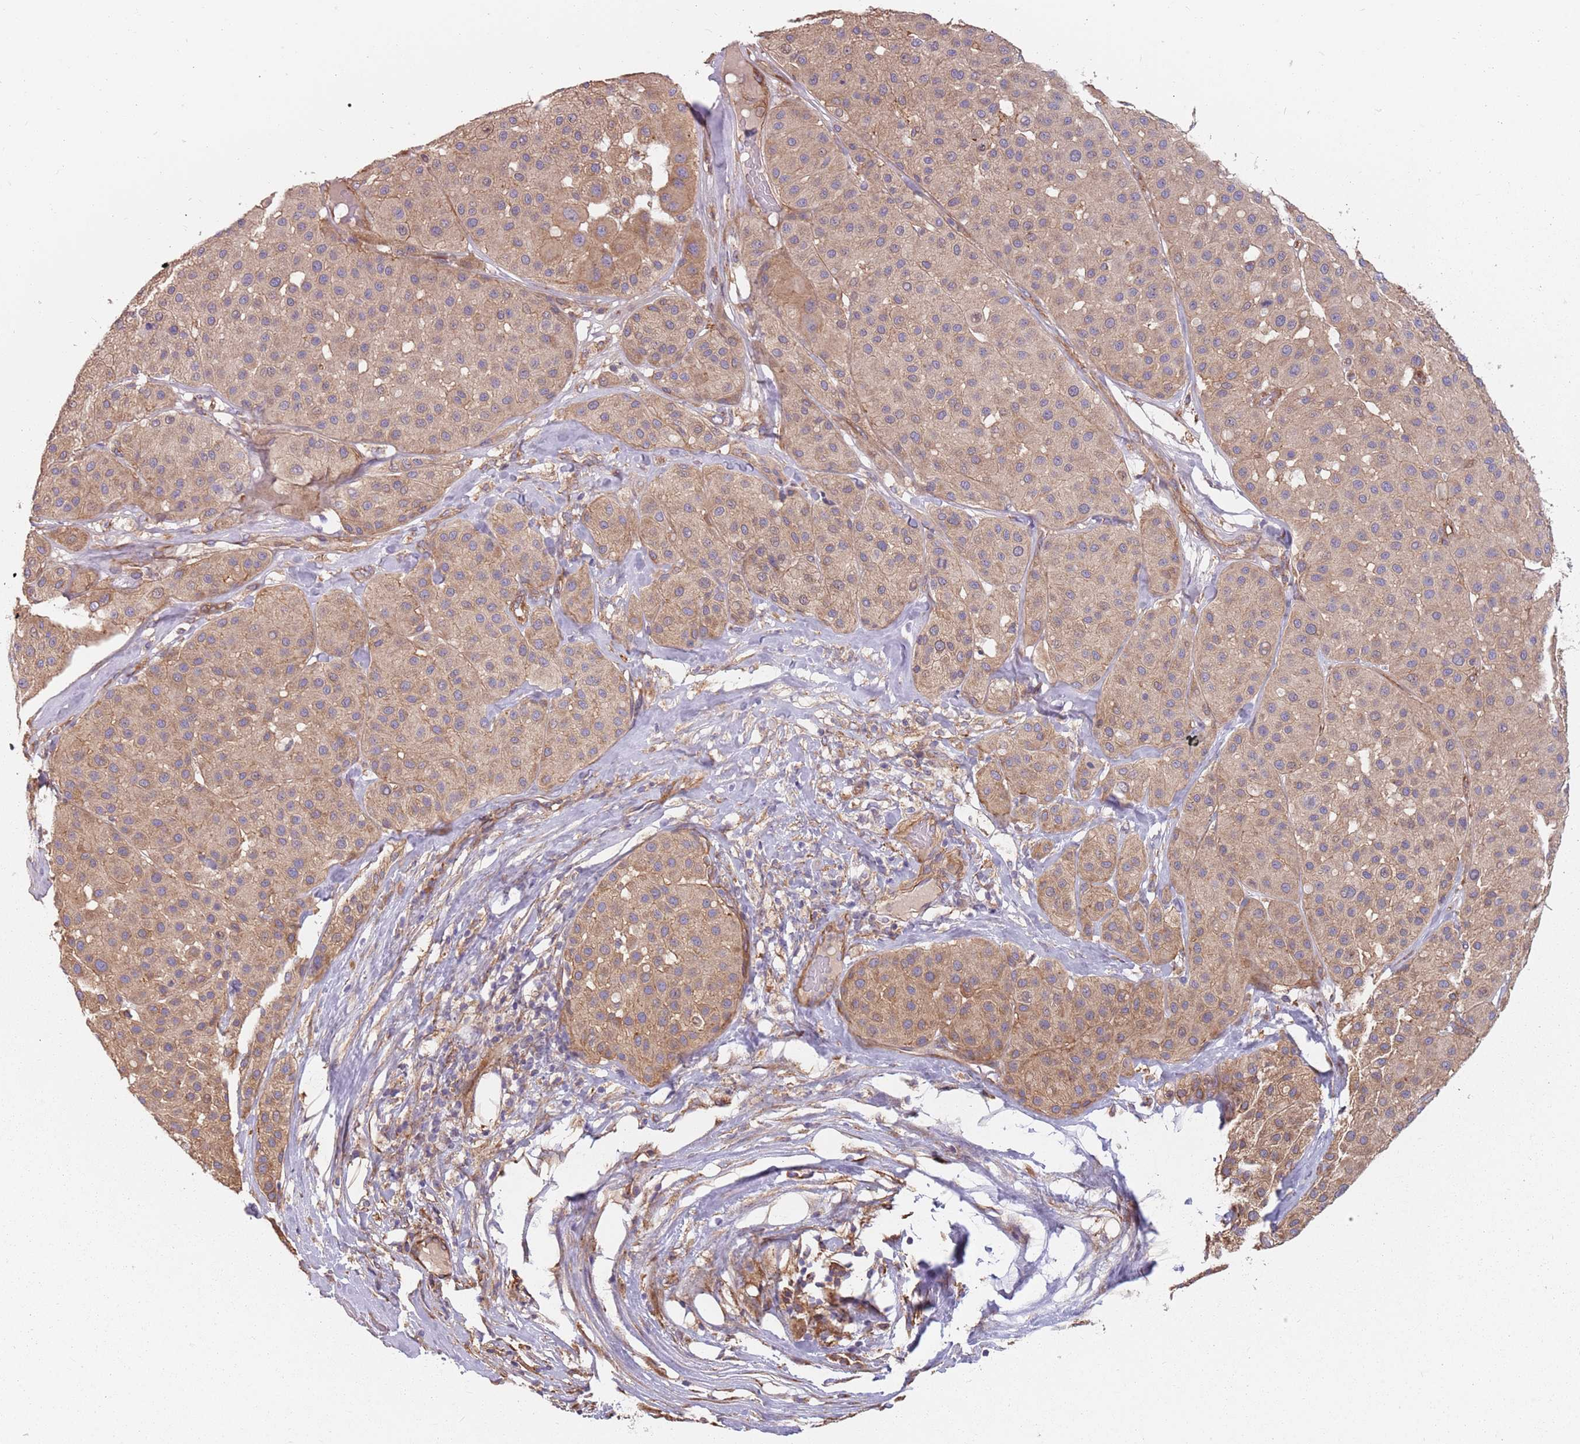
{"staining": {"intensity": "weak", "quantity": "25%-75%", "location": "cytoplasmic/membranous"}, "tissue": "melanoma", "cell_type": "Tumor cells", "image_type": "cancer", "snomed": [{"axis": "morphology", "description": "Malignant melanoma, Metastatic site"}, {"axis": "topography", "description": "Smooth muscle"}], "caption": "Immunohistochemical staining of human melanoma displays weak cytoplasmic/membranous protein staining in about 25%-75% of tumor cells. The protein of interest is stained brown, and the nuclei are stained in blue (DAB (3,3'-diaminobenzidine) IHC with brightfield microscopy, high magnification).", "gene": "SPDL1", "patient": {"sex": "male", "age": 41}}